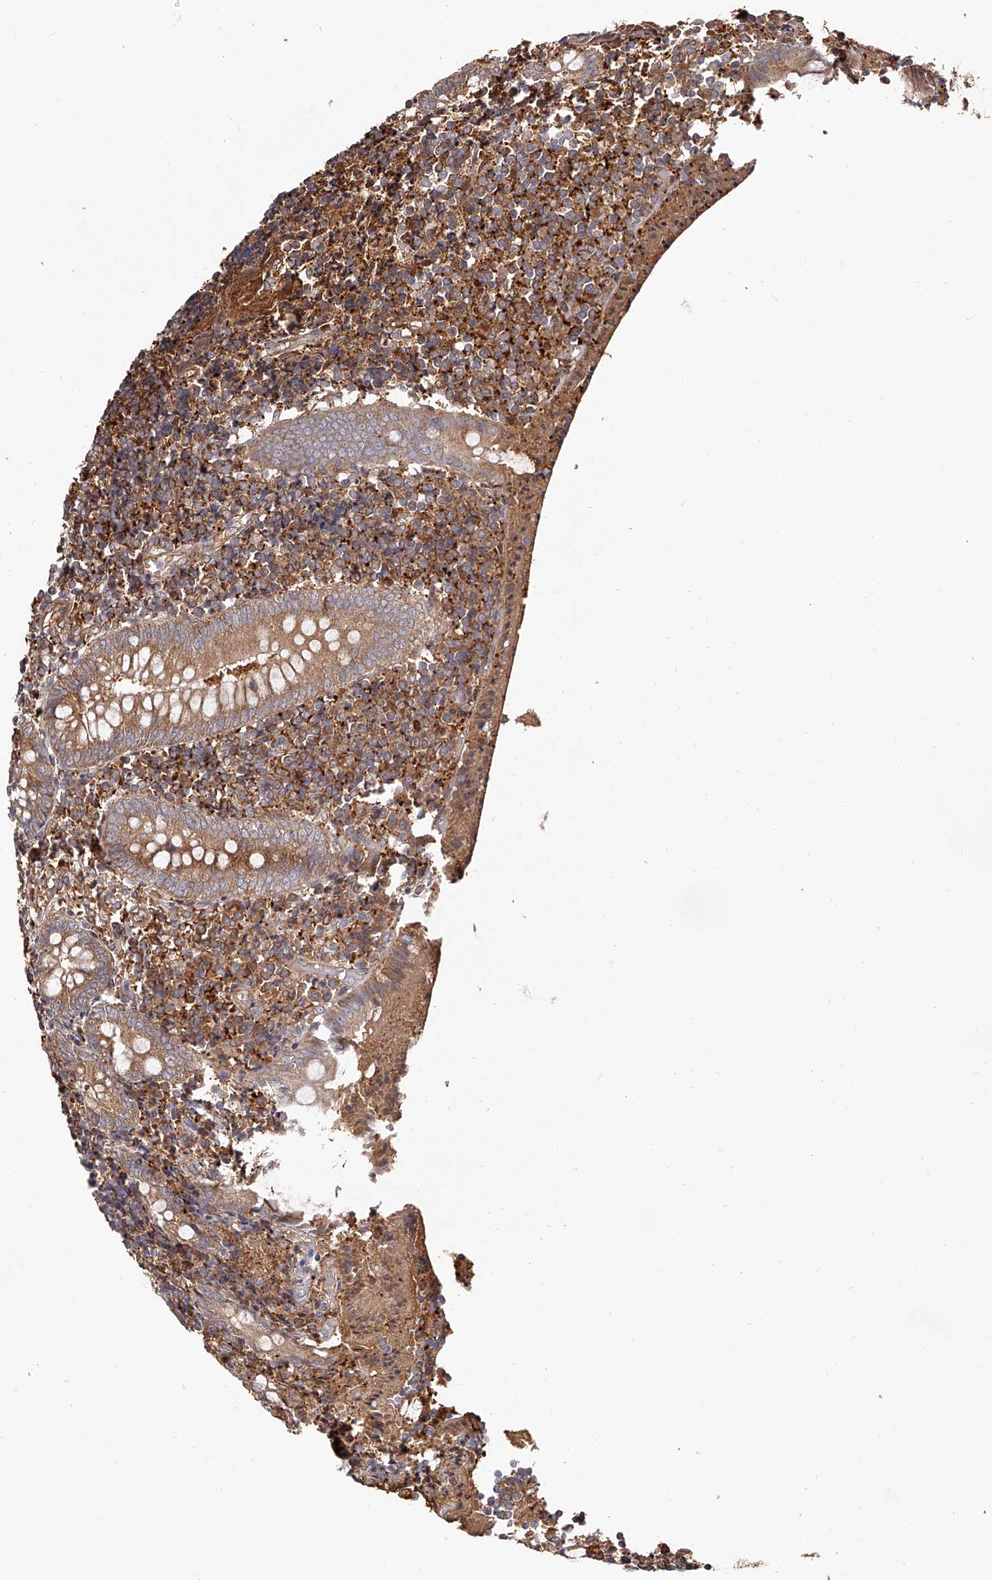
{"staining": {"intensity": "moderate", "quantity": ">75%", "location": "cytoplasmic/membranous"}, "tissue": "appendix", "cell_type": "Glandular cells", "image_type": "normal", "snomed": [{"axis": "morphology", "description": "Normal tissue, NOS"}, {"axis": "topography", "description": "Appendix"}], "caption": "Normal appendix demonstrates moderate cytoplasmic/membranous staining in about >75% of glandular cells, visualized by immunohistochemistry.", "gene": "LAP3", "patient": {"sex": "female", "age": 17}}